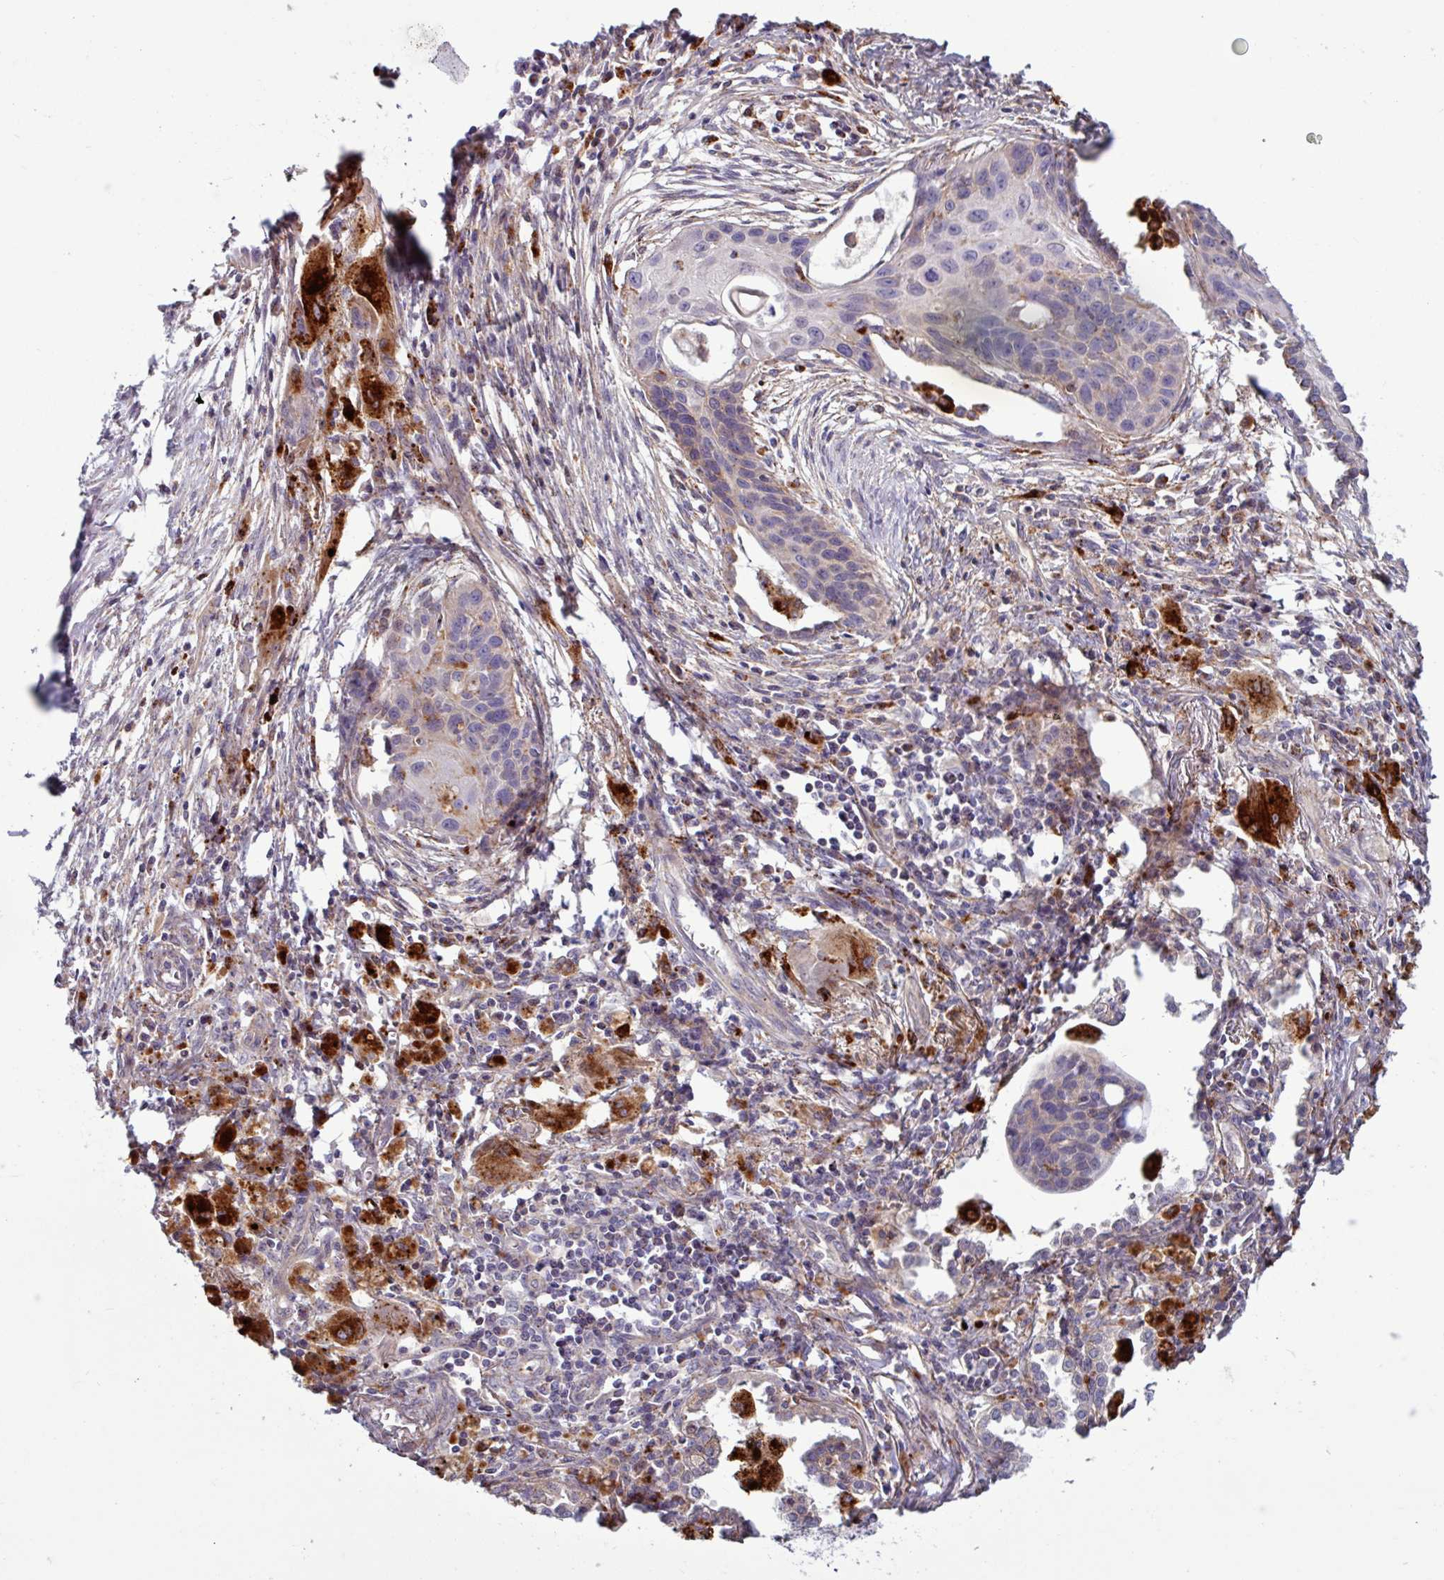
{"staining": {"intensity": "weak", "quantity": "25%-75%", "location": "cytoplasmic/membranous"}, "tissue": "lung cancer", "cell_type": "Tumor cells", "image_type": "cancer", "snomed": [{"axis": "morphology", "description": "Squamous cell carcinoma, NOS"}, {"axis": "topography", "description": "Lung"}], "caption": "The histopathology image shows a brown stain indicating the presence of a protein in the cytoplasmic/membranous of tumor cells in lung cancer. Immunohistochemistry stains the protein of interest in brown and the nuclei are stained blue.", "gene": "AMIGO2", "patient": {"sex": "male", "age": 71}}